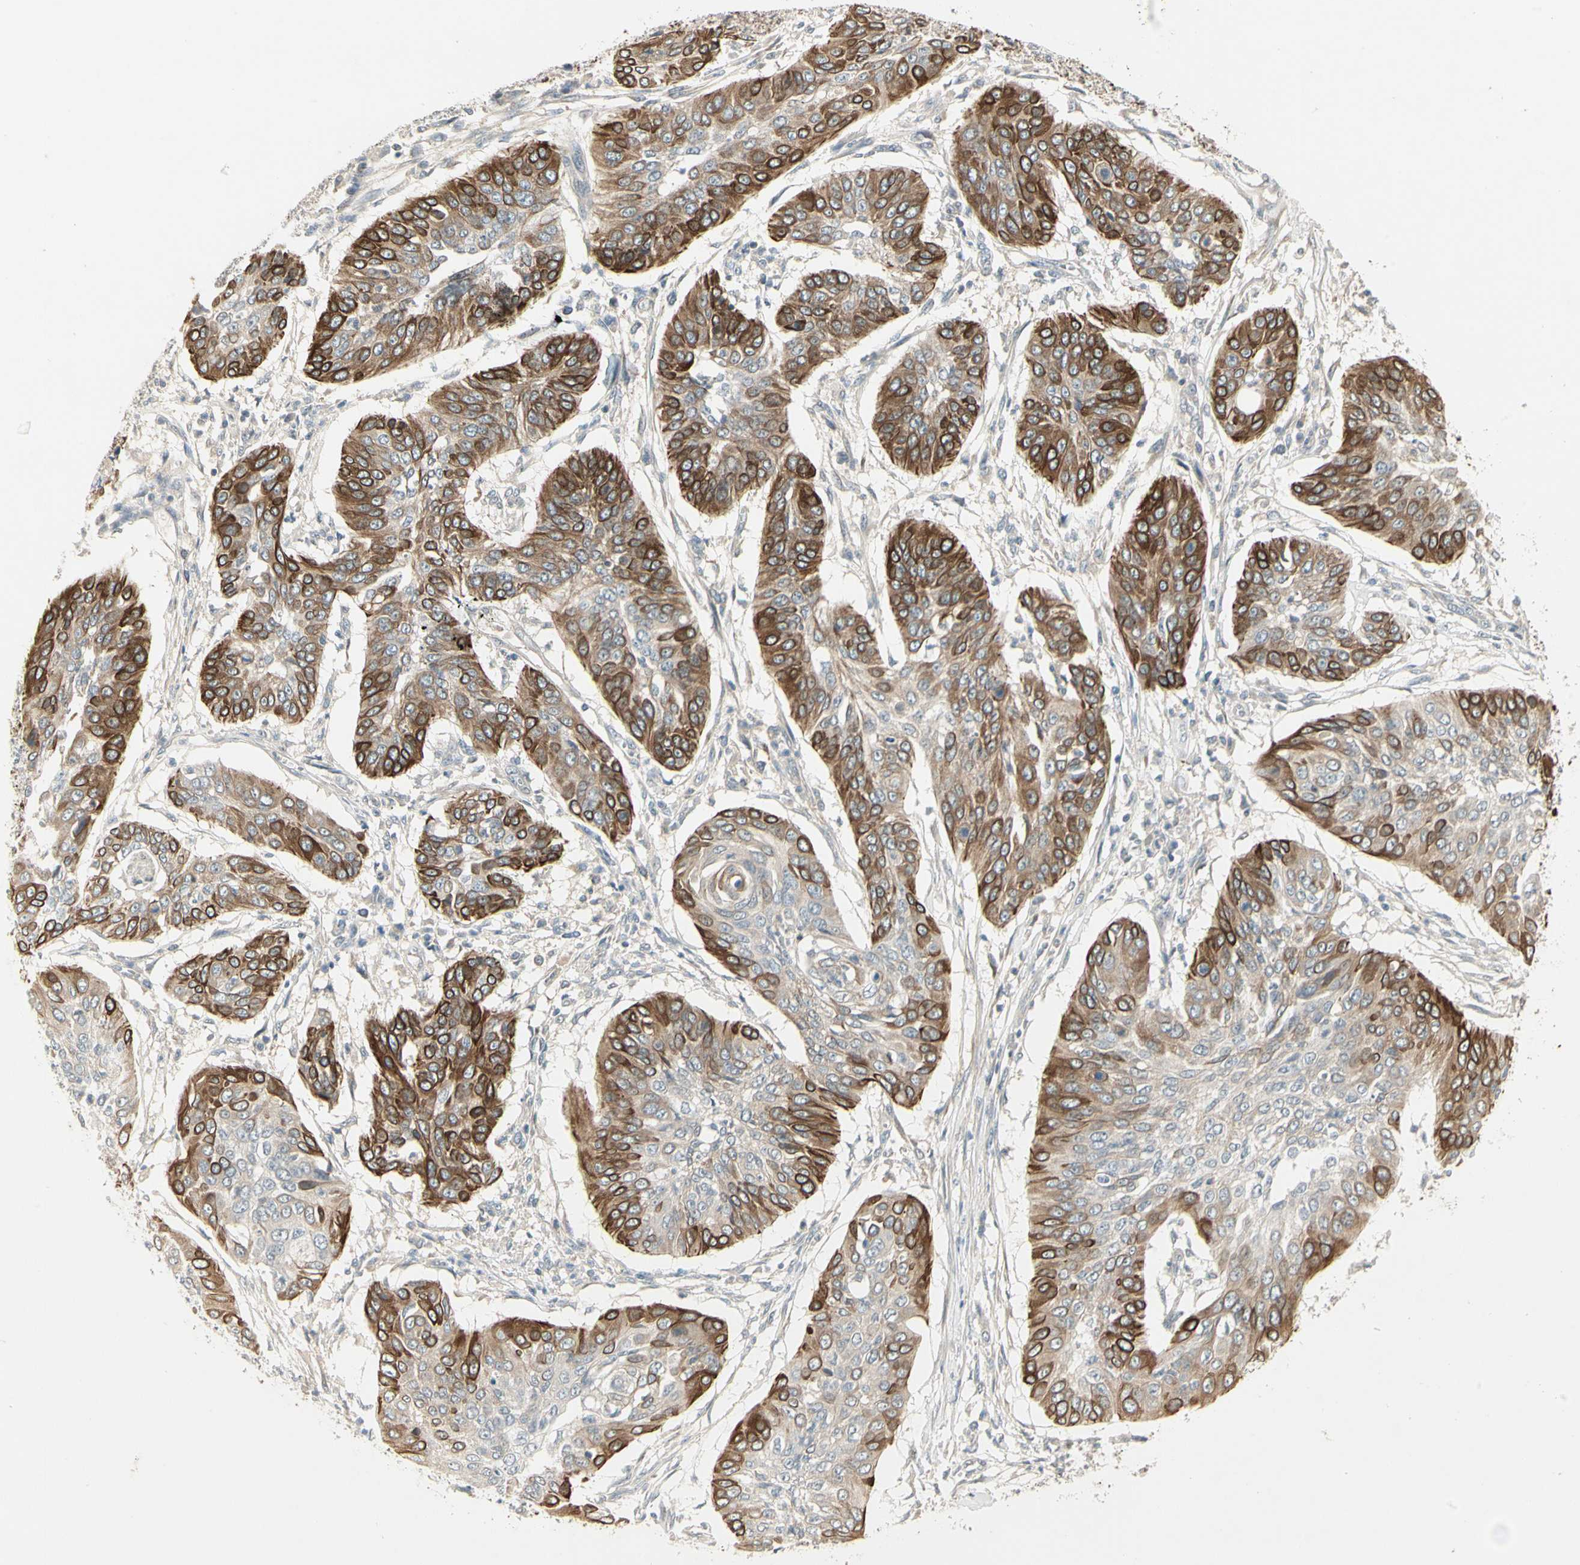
{"staining": {"intensity": "strong", "quantity": ">75%", "location": "cytoplasmic/membranous"}, "tissue": "cervical cancer", "cell_type": "Tumor cells", "image_type": "cancer", "snomed": [{"axis": "morphology", "description": "Normal tissue, NOS"}, {"axis": "morphology", "description": "Squamous cell carcinoma, NOS"}, {"axis": "topography", "description": "Cervix"}], "caption": "Cervical cancer (squamous cell carcinoma) stained for a protein shows strong cytoplasmic/membranous positivity in tumor cells. The protein of interest is shown in brown color, while the nuclei are stained blue.", "gene": "ZFP36", "patient": {"sex": "female", "age": 39}}